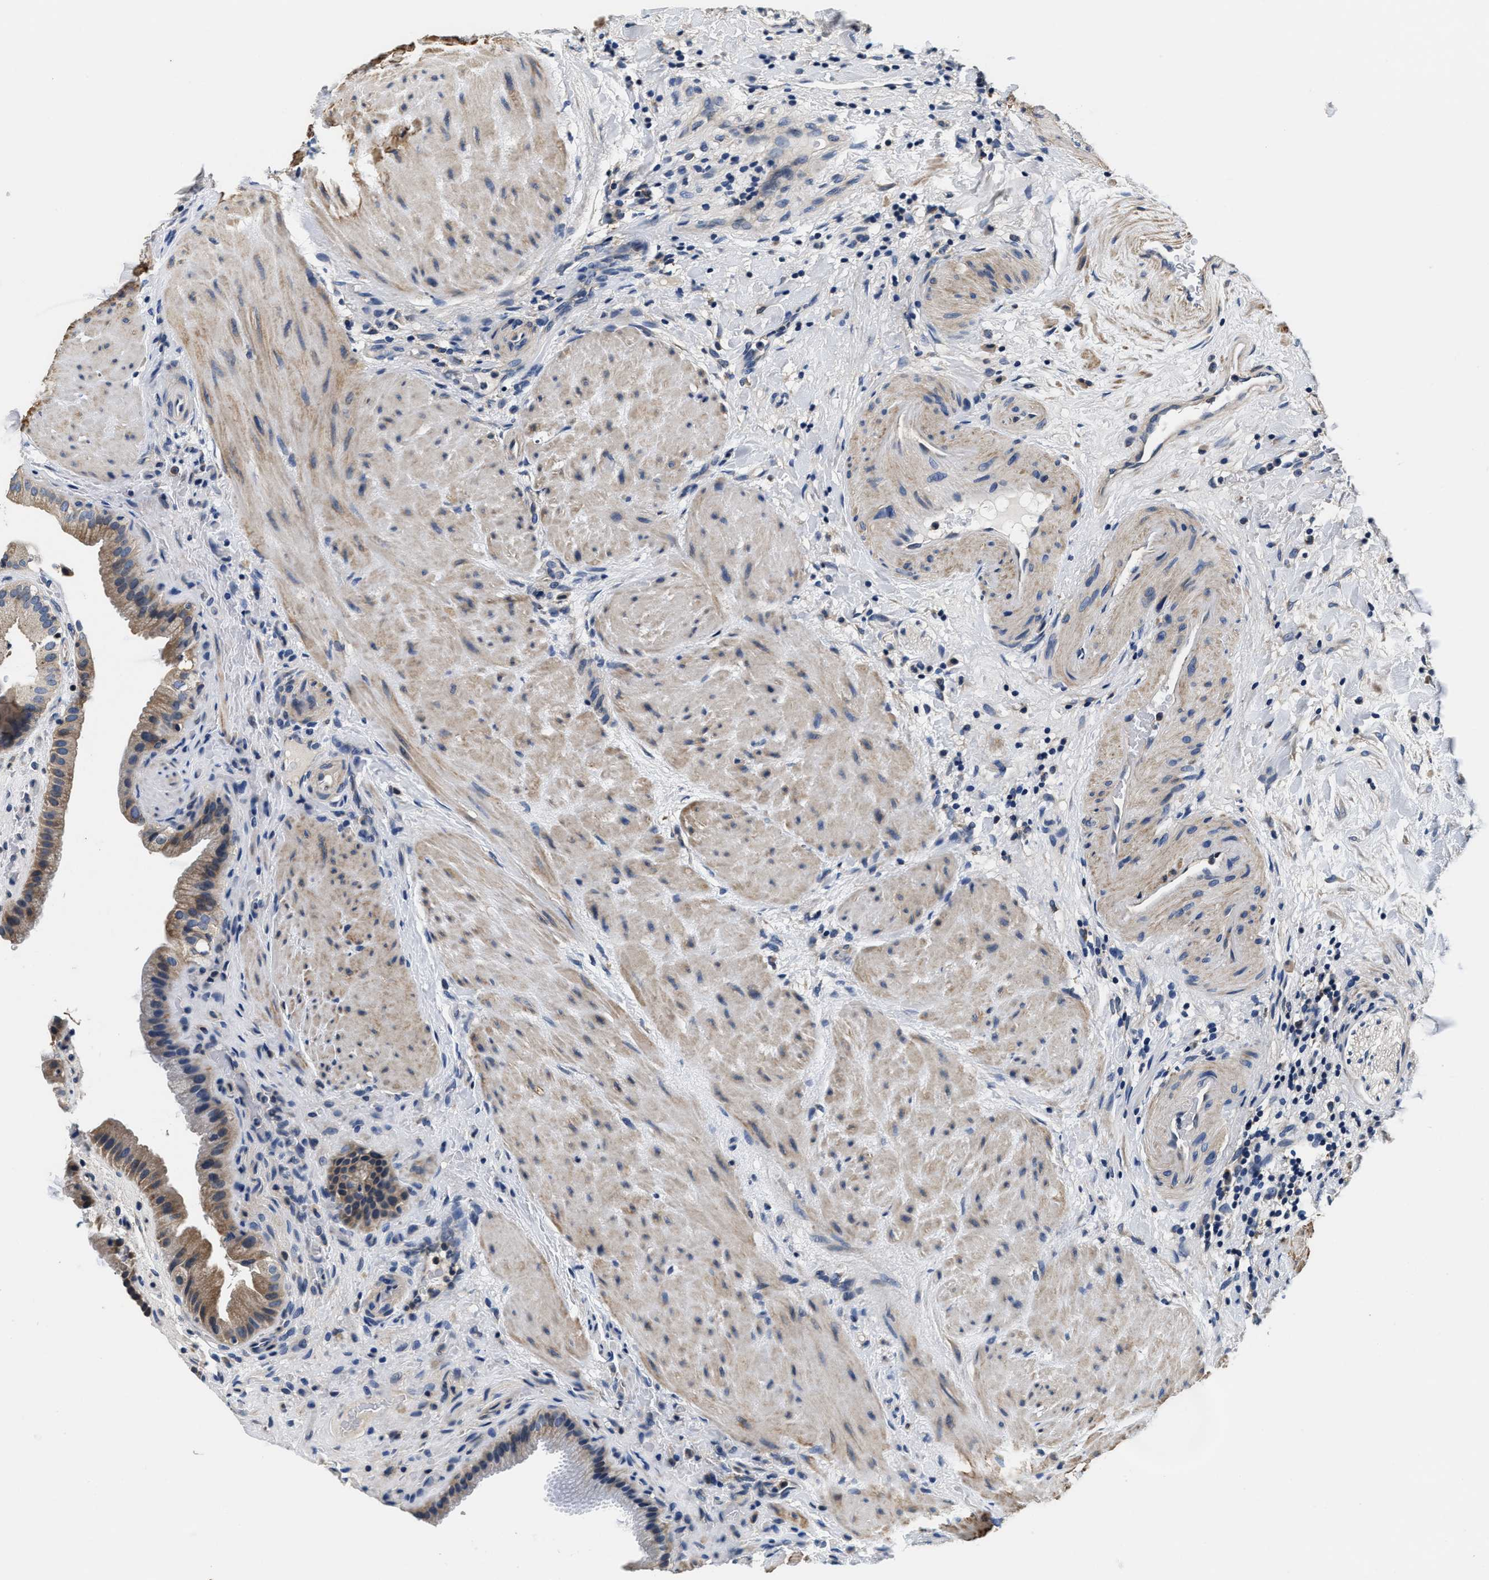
{"staining": {"intensity": "moderate", "quantity": "25%-75%", "location": "cytoplasmic/membranous"}, "tissue": "gallbladder", "cell_type": "Glandular cells", "image_type": "normal", "snomed": [{"axis": "morphology", "description": "Normal tissue, NOS"}, {"axis": "topography", "description": "Gallbladder"}], "caption": "This image shows unremarkable gallbladder stained with immunohistochemistry (IHC) to label a protein in brown. The cytoplasmic/membranous of glandular cells show moderate positivity for the protein. Nuclei are counter-stained blue.", "gene": "ANKIB1", "patient": {"sex": "male", "age": 49}}